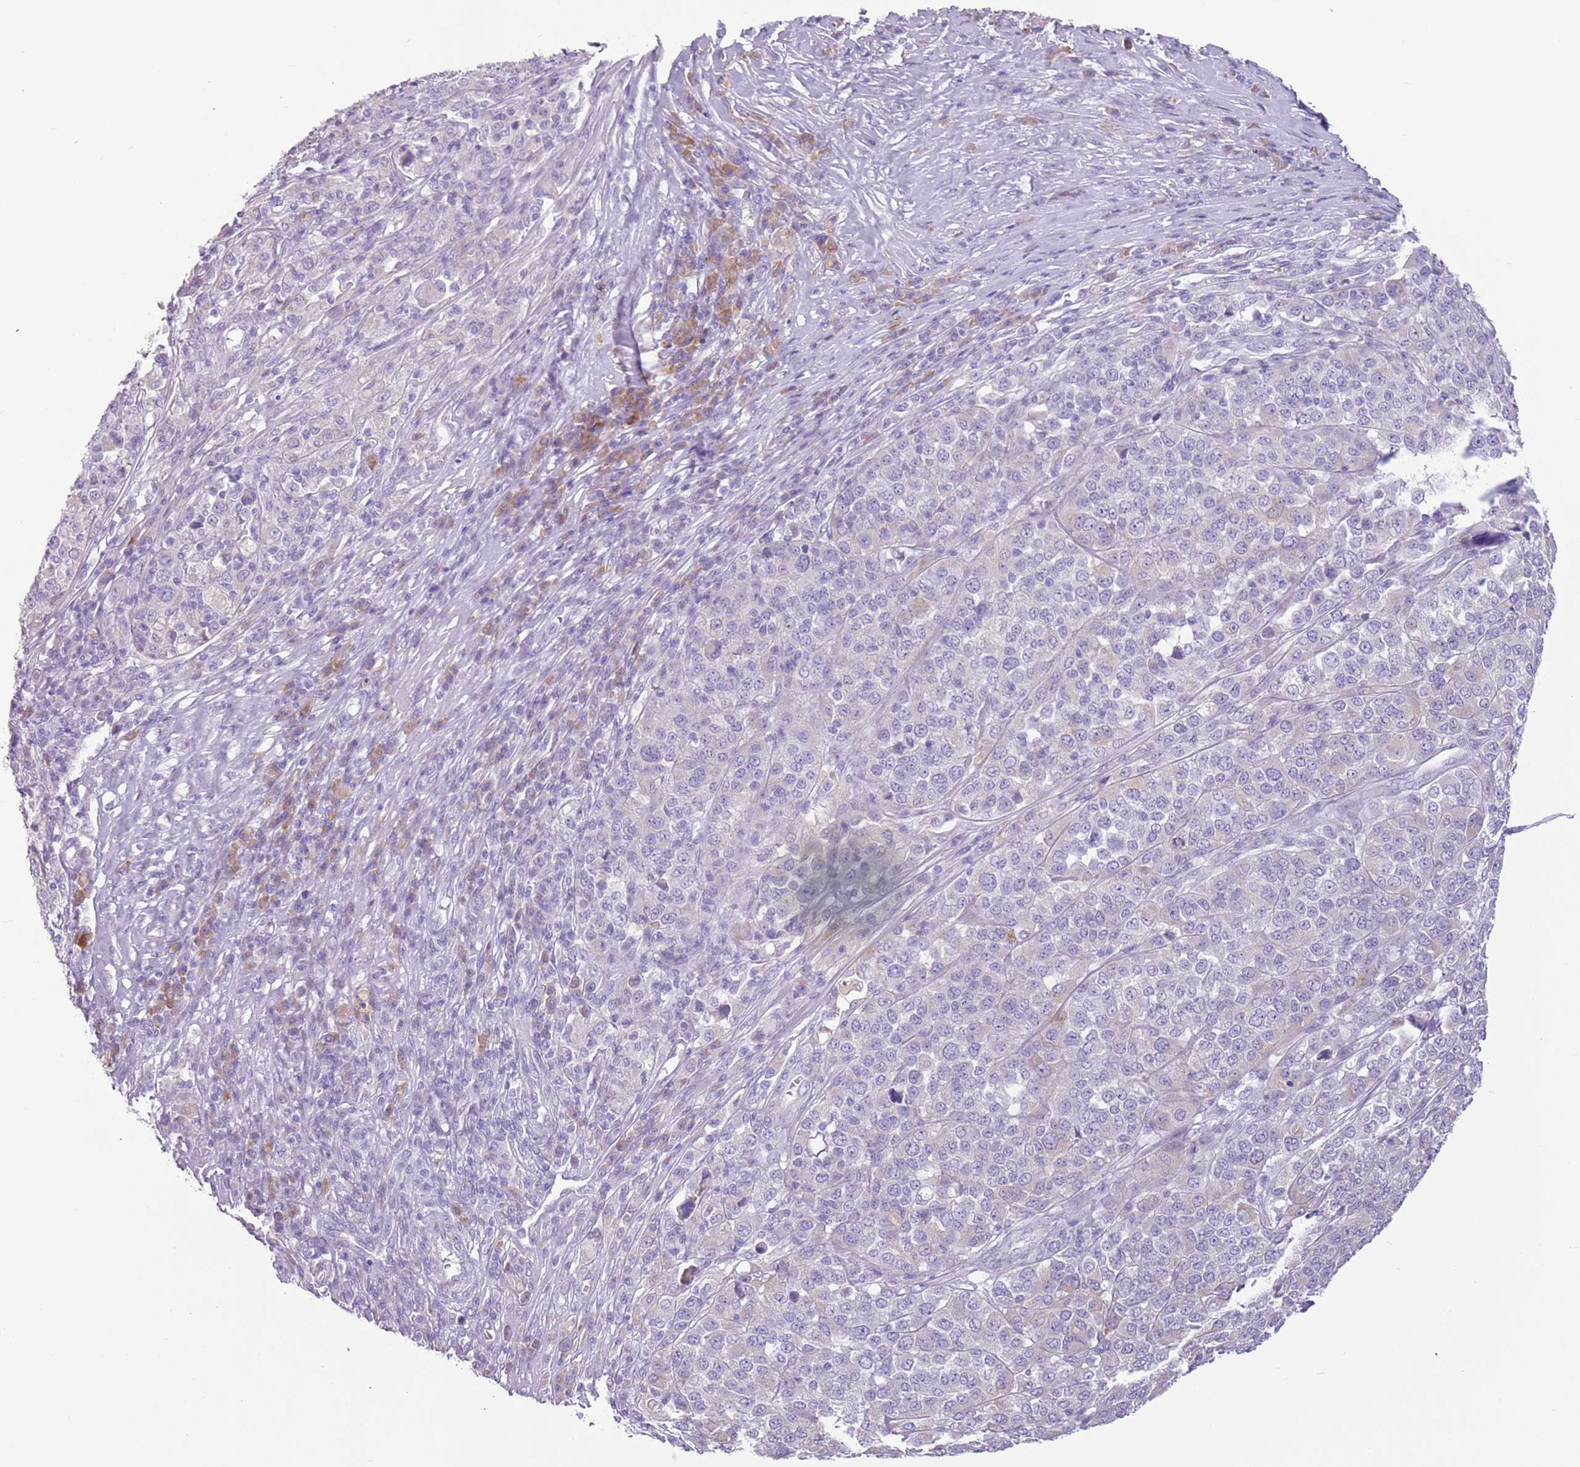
{"staining": {"intensity": "negative", "quantity": "none", "location": "none"}, "tissue": "melanoma", "cell_type": "Tumor cells", "image_type": "cancer", "snomed": [{"axis": "morphology", "description": "Malignant melanoma, Metastatic site"}, {"axis": "topography", "description": "Lymph node"}], "caption": "The micrograph reveals no significant staining in tumor cells of malignant melanoma (metastatic site).", "gene": "HYOU1", "patient": {"sex": "male", "age": 44}}